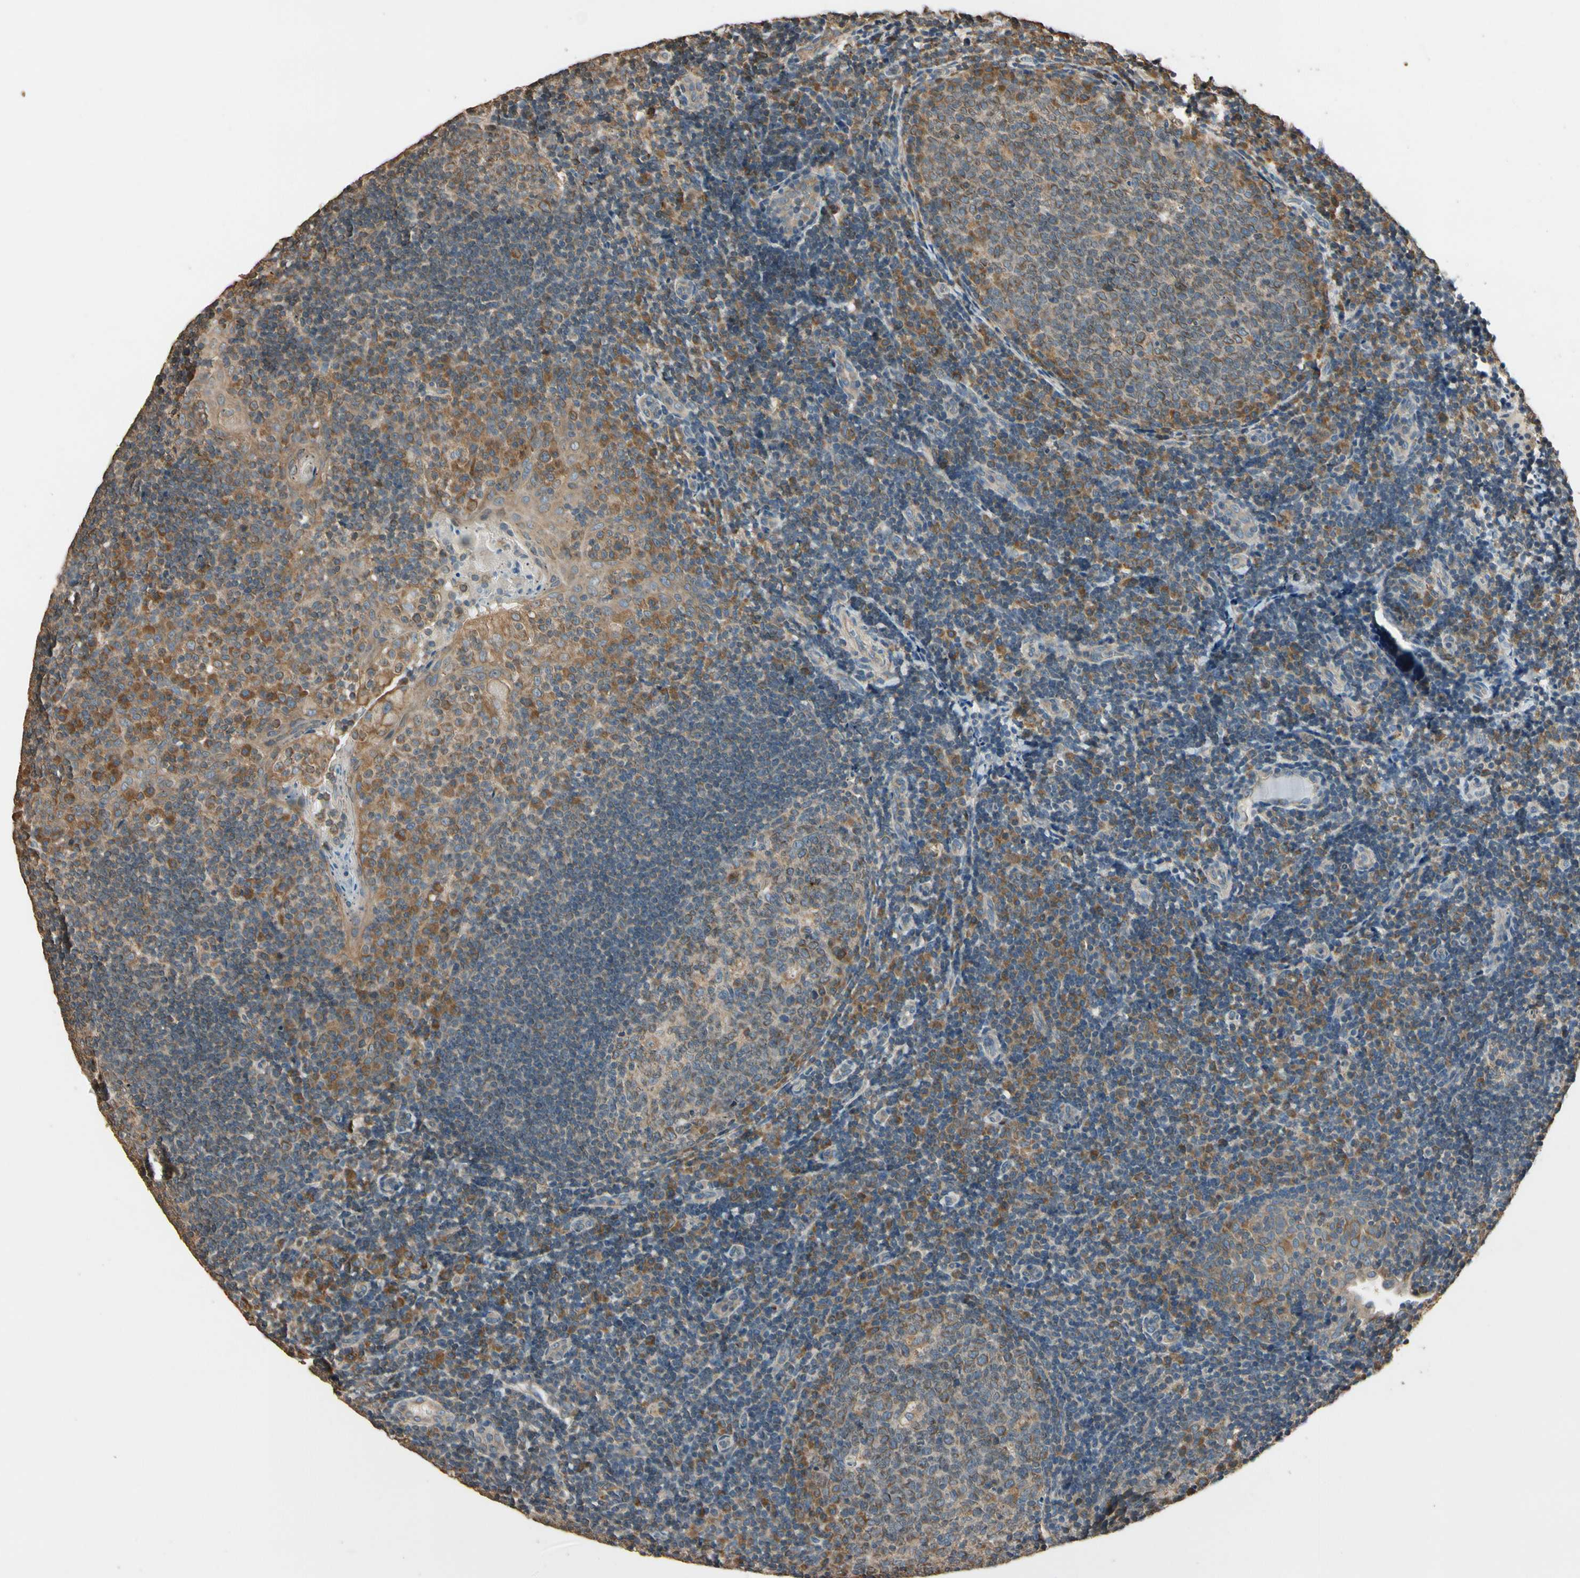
{"staining": {"intensity": "moderate", "quantity": ">75%", "location": "cytoplasmic/membranous"}, "tissue": "tonsil", "cell_type": "Germinal center cells", "image_type": "normal", "snomed": [{"axis": "morphology", "description": "Normal tissue, NOS"}, {"axis": "topography", "description": "Tonsil"}], "caption": "Unremarkable tonsil exhibits moderate cytoplasmic/membranous staining in about >75% of germinal center cells, visualized by immunohistochemistry.", "gene": "STX18", "patient": {"sex": "female", "age": 40}}